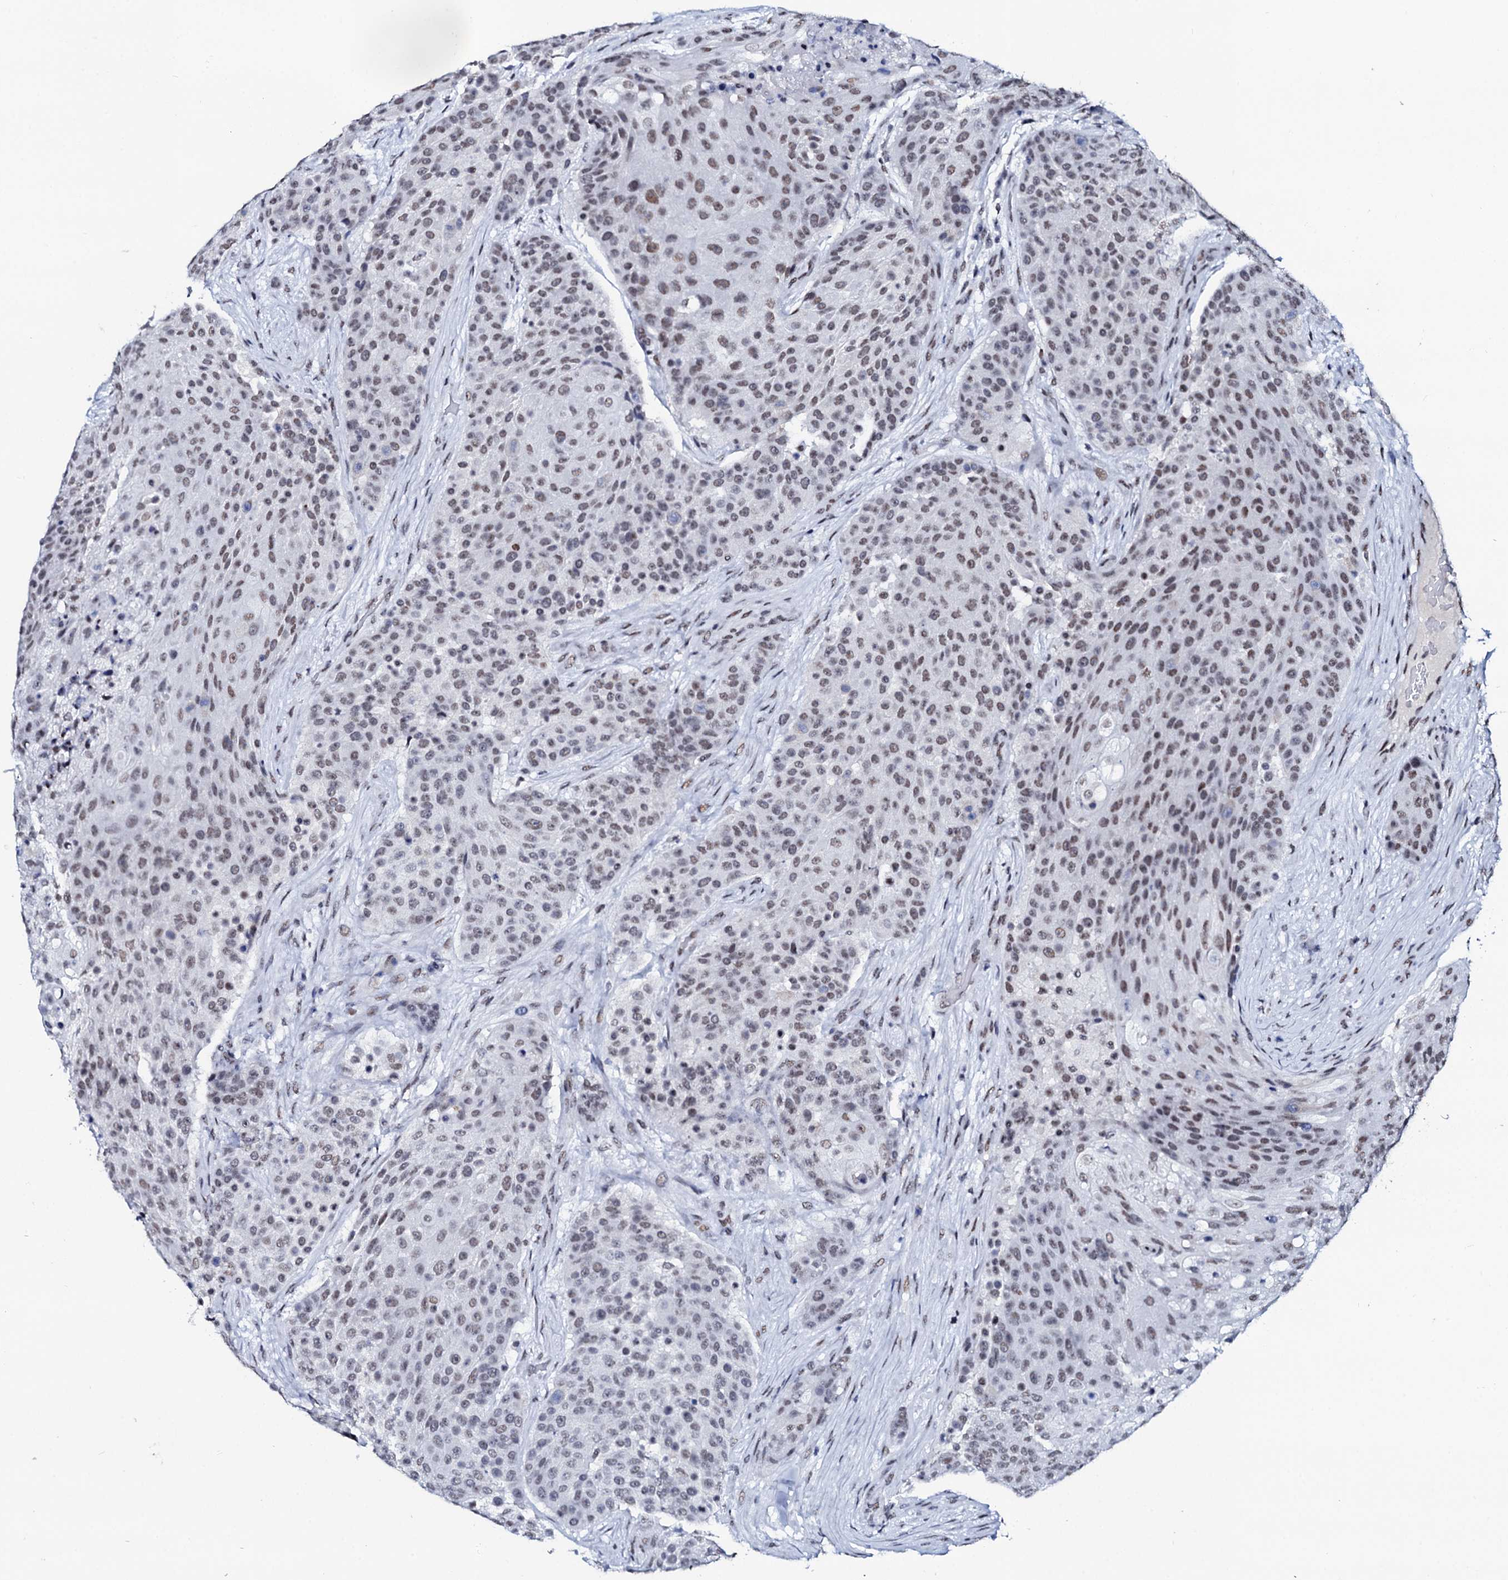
{"staining": {"intensity": "weak", "quantity": "25%-75%", "location": "cytoplasmic/membranous"}, "tissue": "urothelial cancer", "cell_type": "Tumor cells", "image_type": "cancer", "snomed": [{"axis": "morphology", "description": "Urothelial carcinoma, High grade"}, {"axis": "topography", "description": "Urinary bladder"}], "caption": "Tumor cells demonstrate low levels of weak cytoplasmic/membranous expression in approximately 25%-75% of cells in urothelial carcinoma (high-grade).", "gene": "SPATA19", "patient": {"sex": "female", "age": 63}}